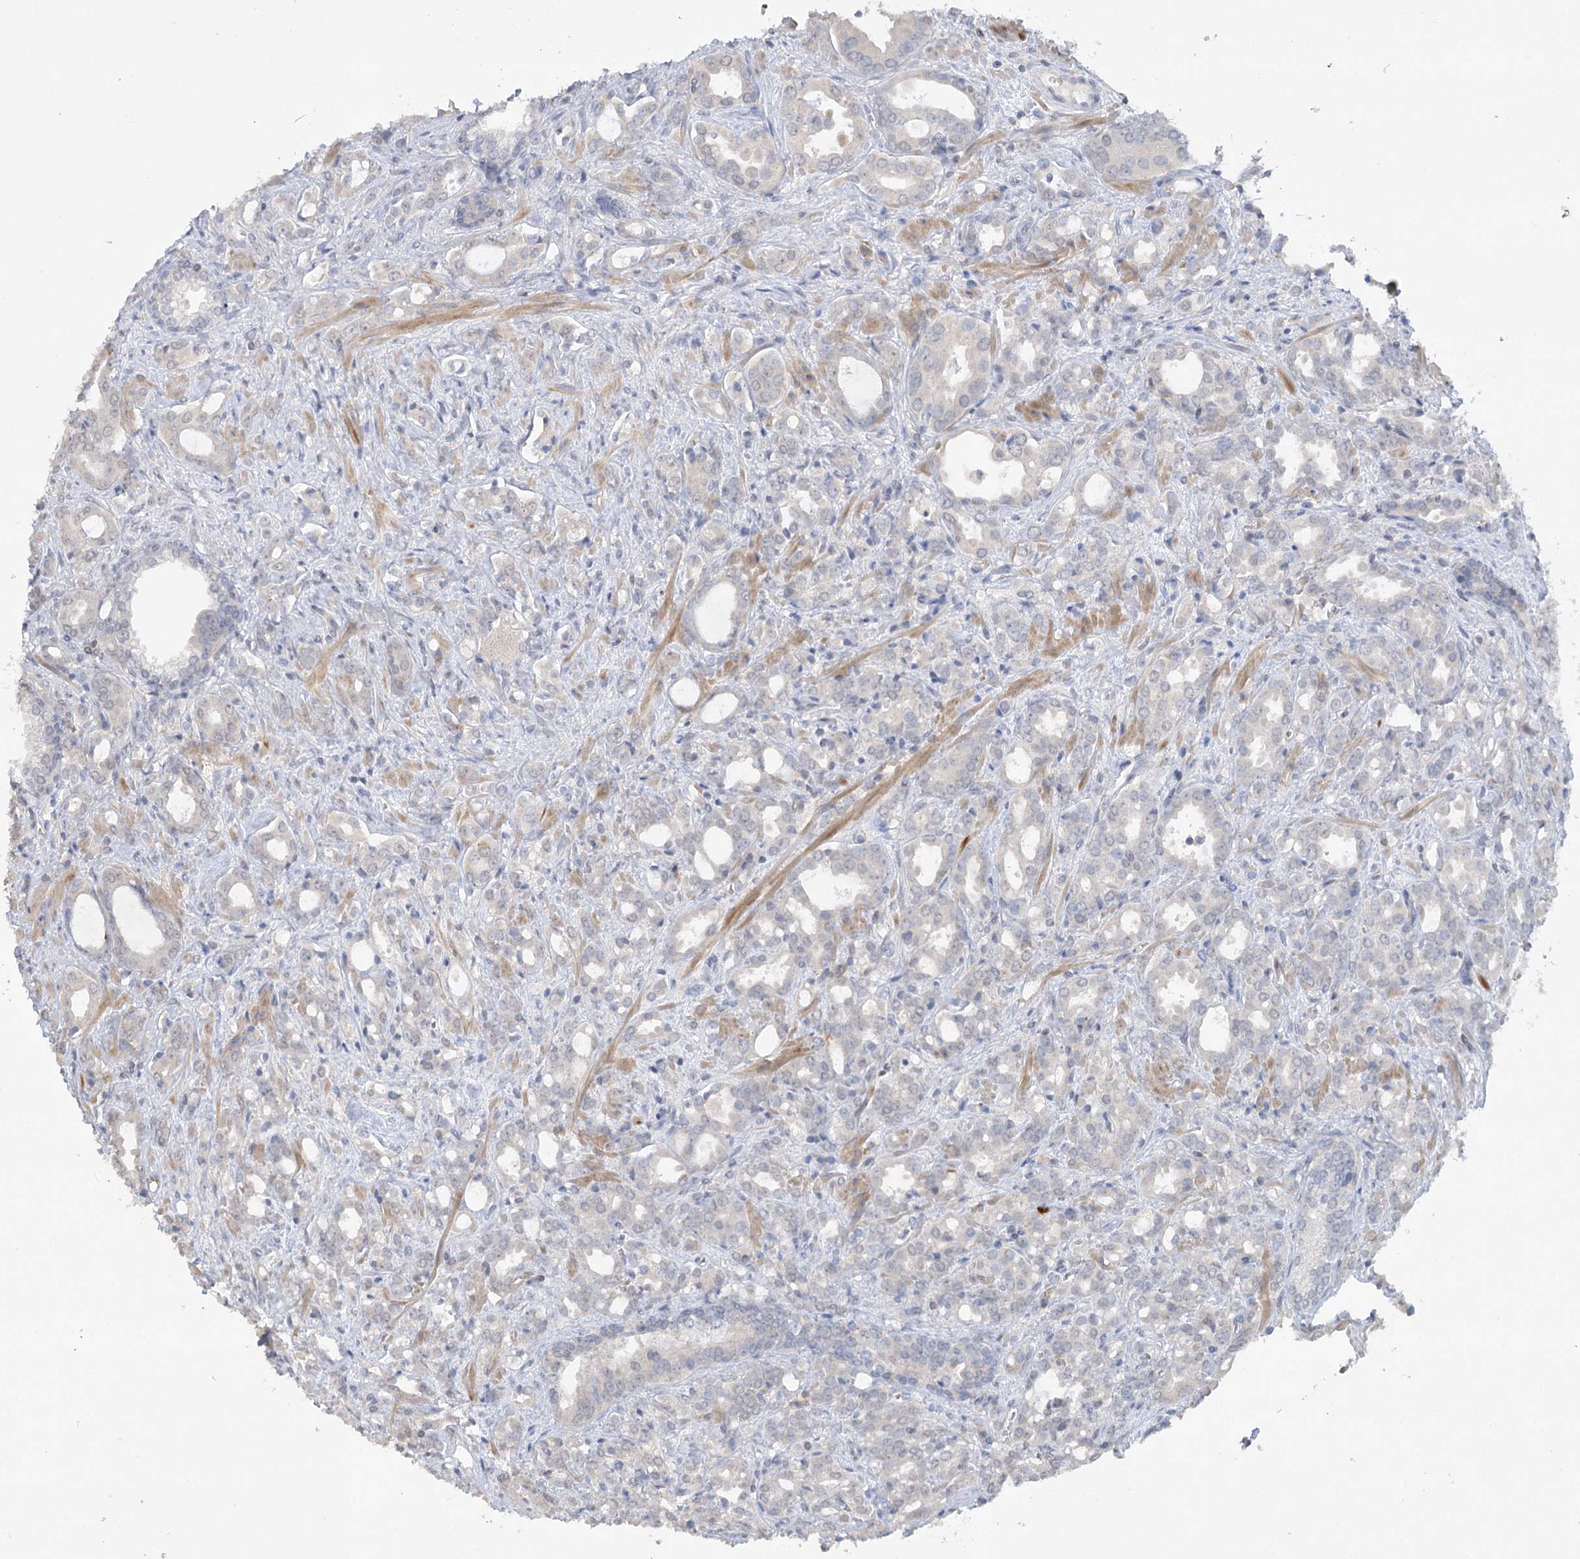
{"staining": {"intensity": "moderate", "quantity": "<25%", "location": "cytoplasmic/membranous"}, "tissue": "prostate cancer", "cell_type": "Tumor cells", "image_type": "cancer", "snomed": [{"axis": "morphology", "description": "Adenocarcinoma, High grade"}, {"axis": "topography", "description": "Prostate"}], "caption": "DAB immunohistochemical staining of human prostate cancer exhibits moderate cytoplasmic/membranous protein positivity in approximately <25% of tumor cells.", "gene": "TRAF3IP1", "patient": {"sex": "male", "age": 72}}